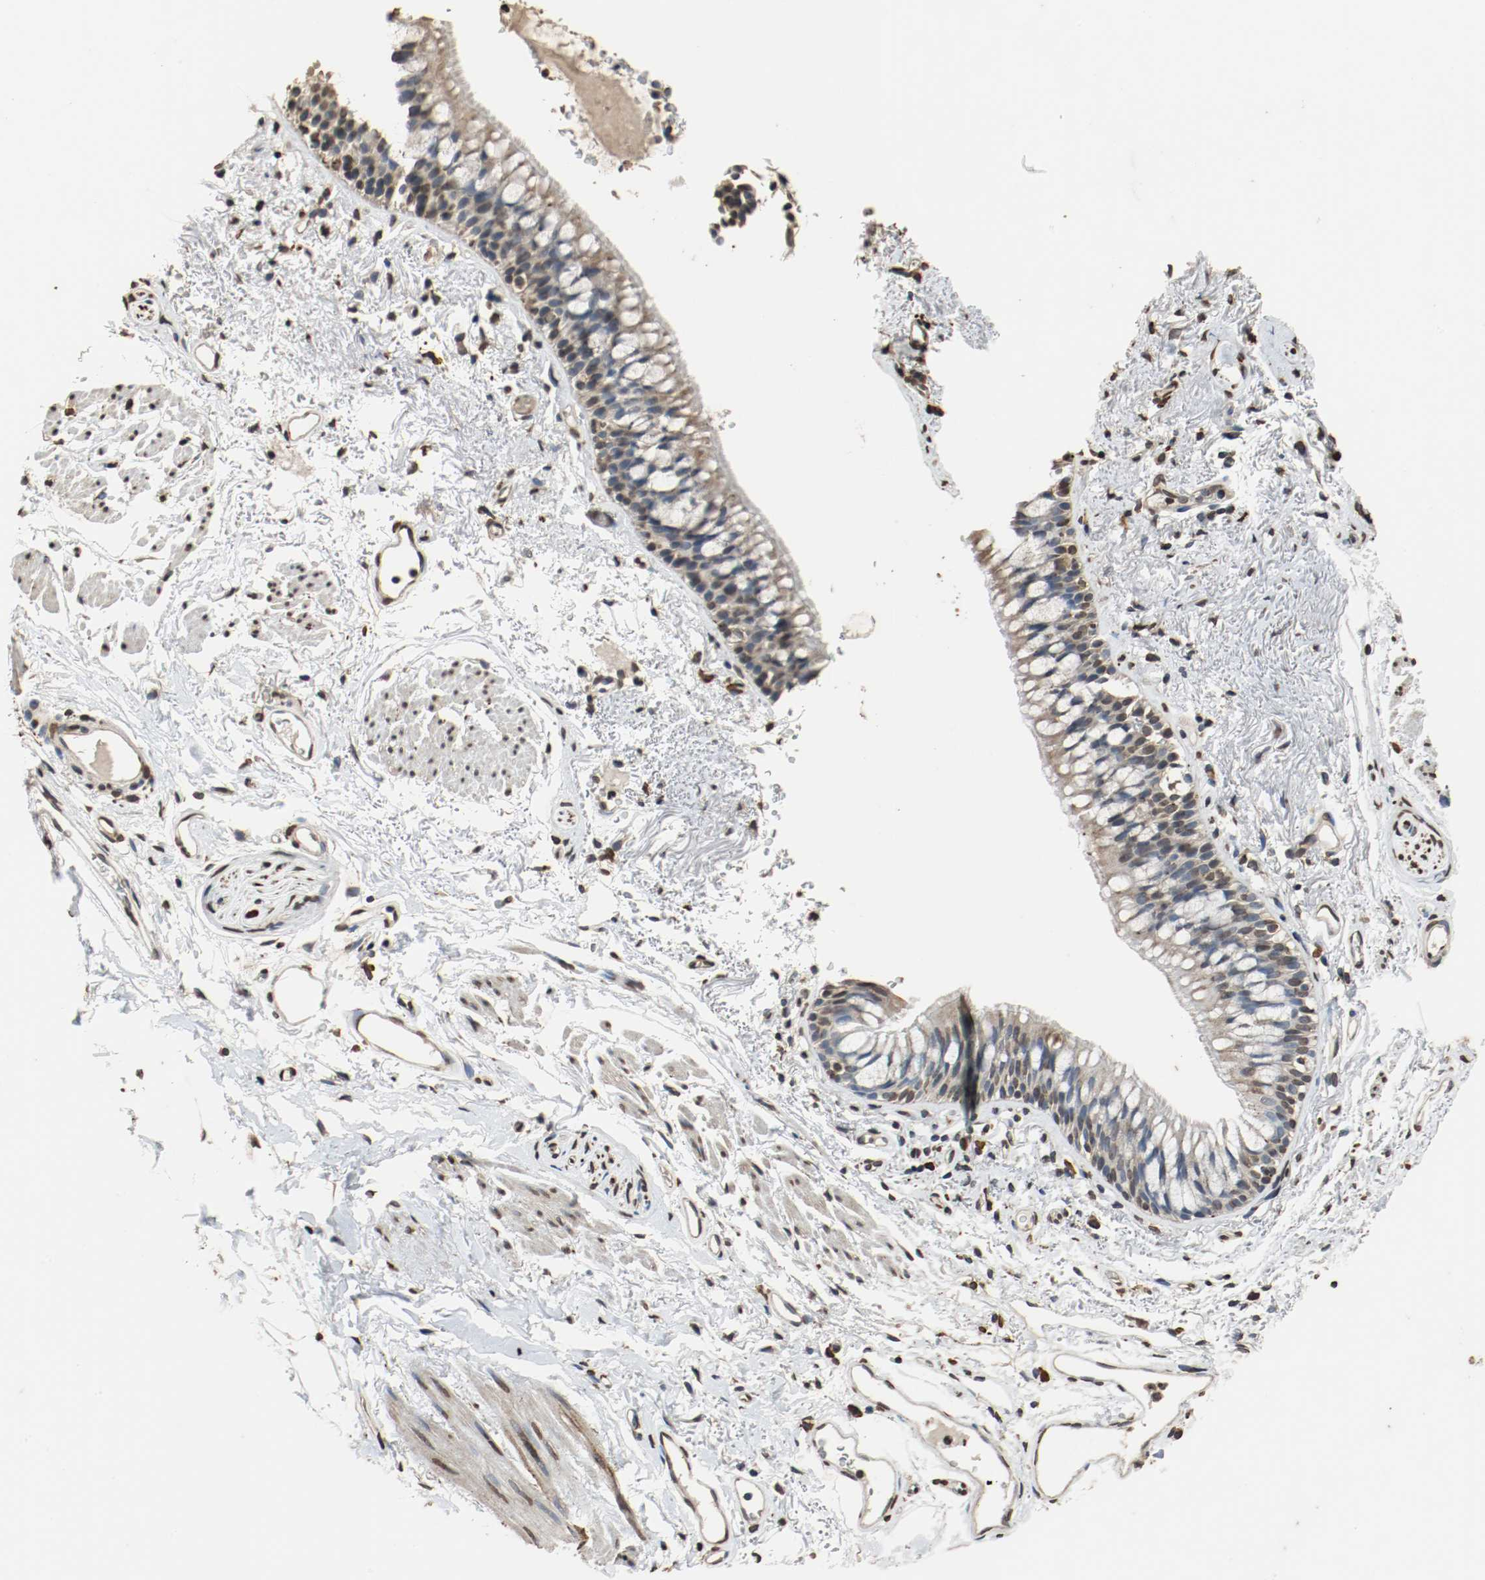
{"staining": {"intensity": "weak", "quantity": "25%-75%", "location": "cytoplasmic/membranous"}, "tissue": "bronchus", "cell_type": "Respiratory epithelial cells", "image_type": "normal", "snomed": [{"axis": "morphology", "description": "Normal tissue, NOS"}, {"axis": "topography", "description": "Bronchus"}], "caption": "Weak cytoplasmic/membranous expression for a protein is present in approximately 25%-75% of respiratory epithelial cells of benign bronchus using immunohistochemistry.", "gene": "RTN4", "patient": {"sex": "female", "age": 73}}